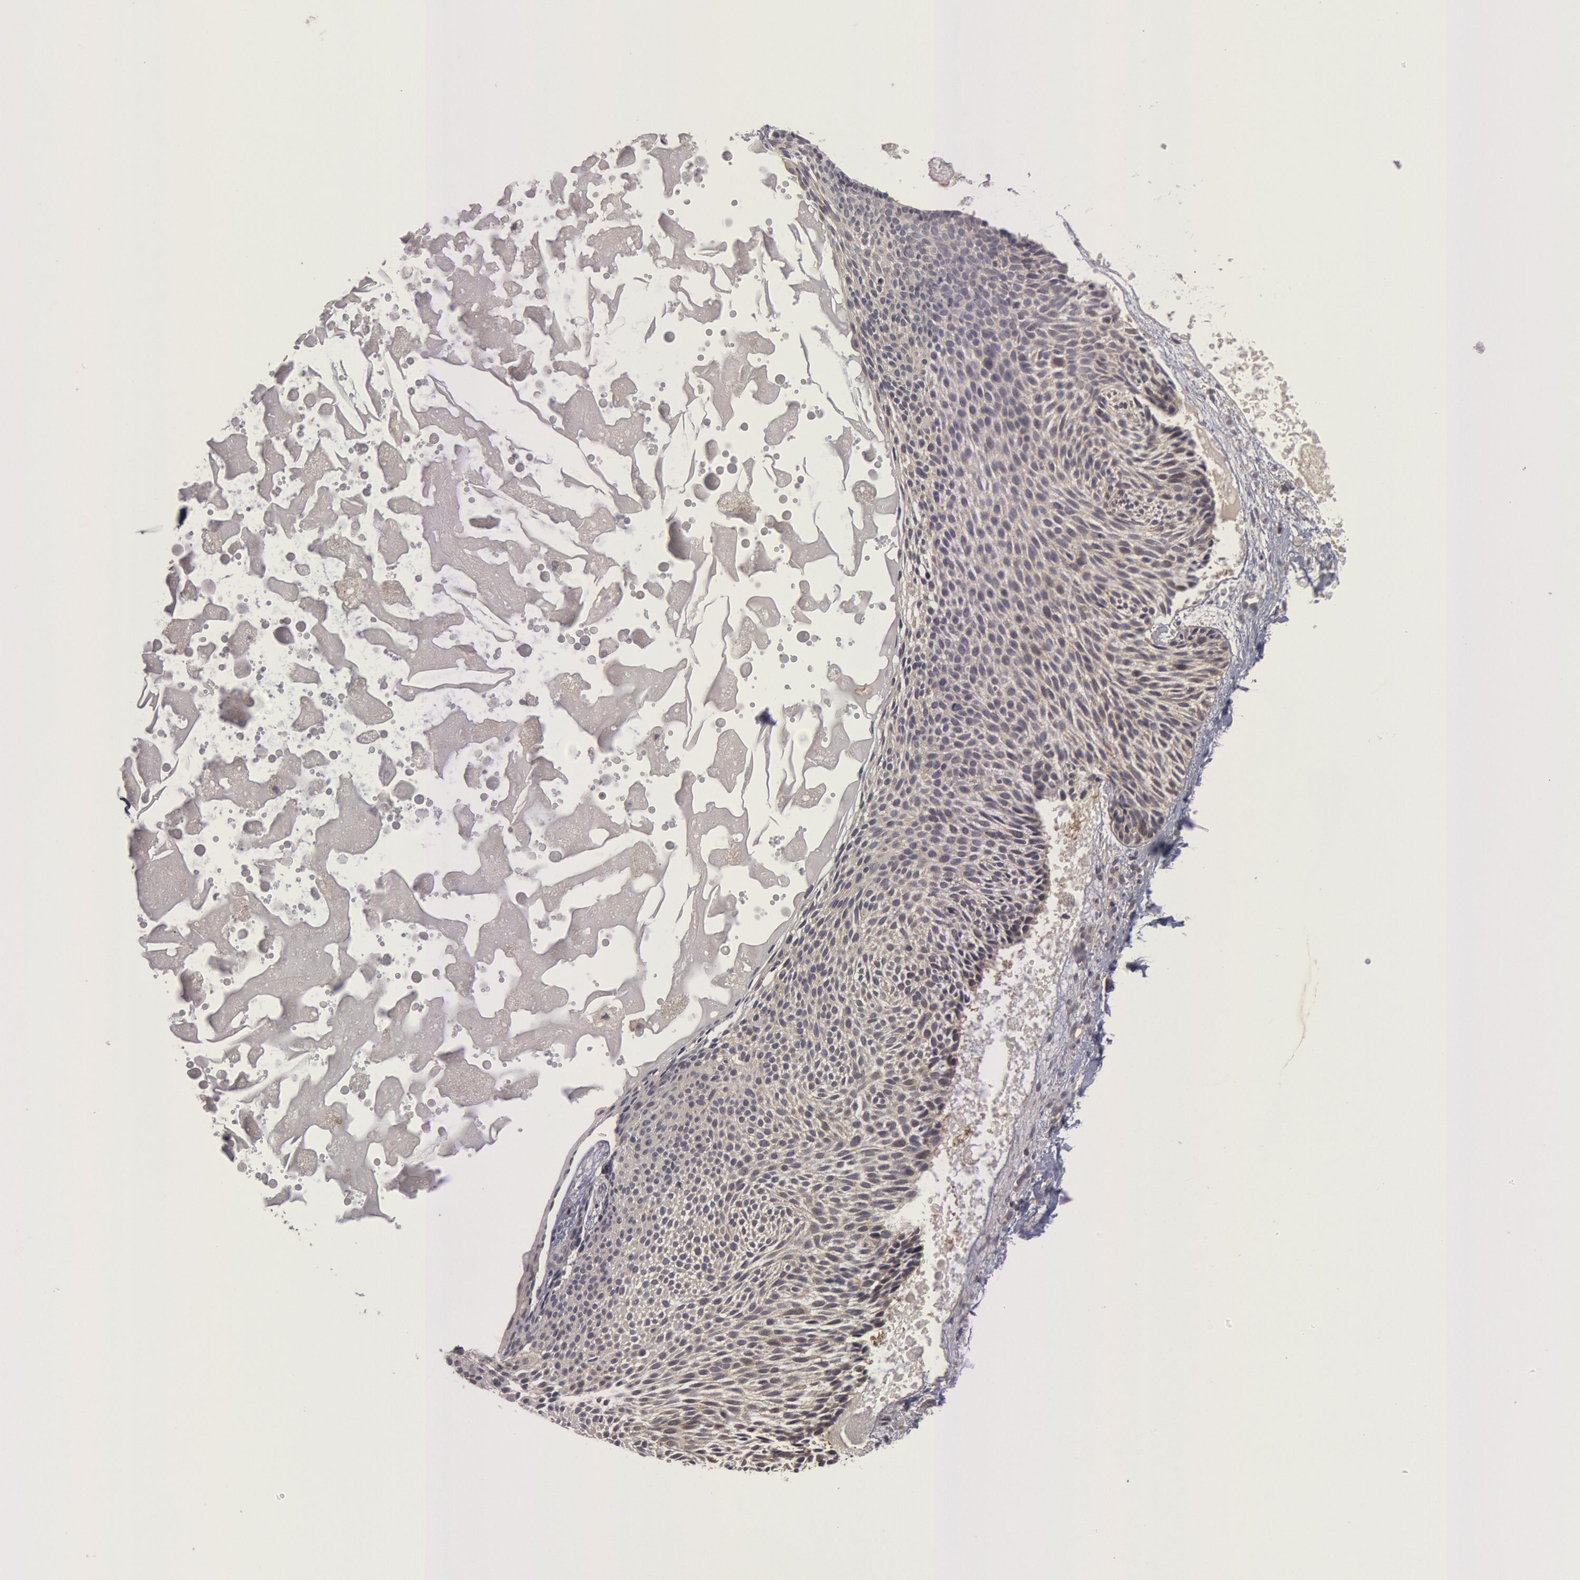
{"staining": {"intensity": "weak", "quantity": "<25%", "location": "cytoplasmic/membranous"}, "tissue": "skin cancer", "cell_type": "Tumor cells", "image_type": "cancer", "snomed": [{"axis": "morphology", "description": "Basal cell carcinoma"}, {"axis": "topography", "description": "Skin"}], "caption": "This is an immunohistochemistry image of basal cell carcinoma (skin). There is no staining in tumor cells.", "gene": "BRAF", "patient": {"sex": "male", "age": 84}}